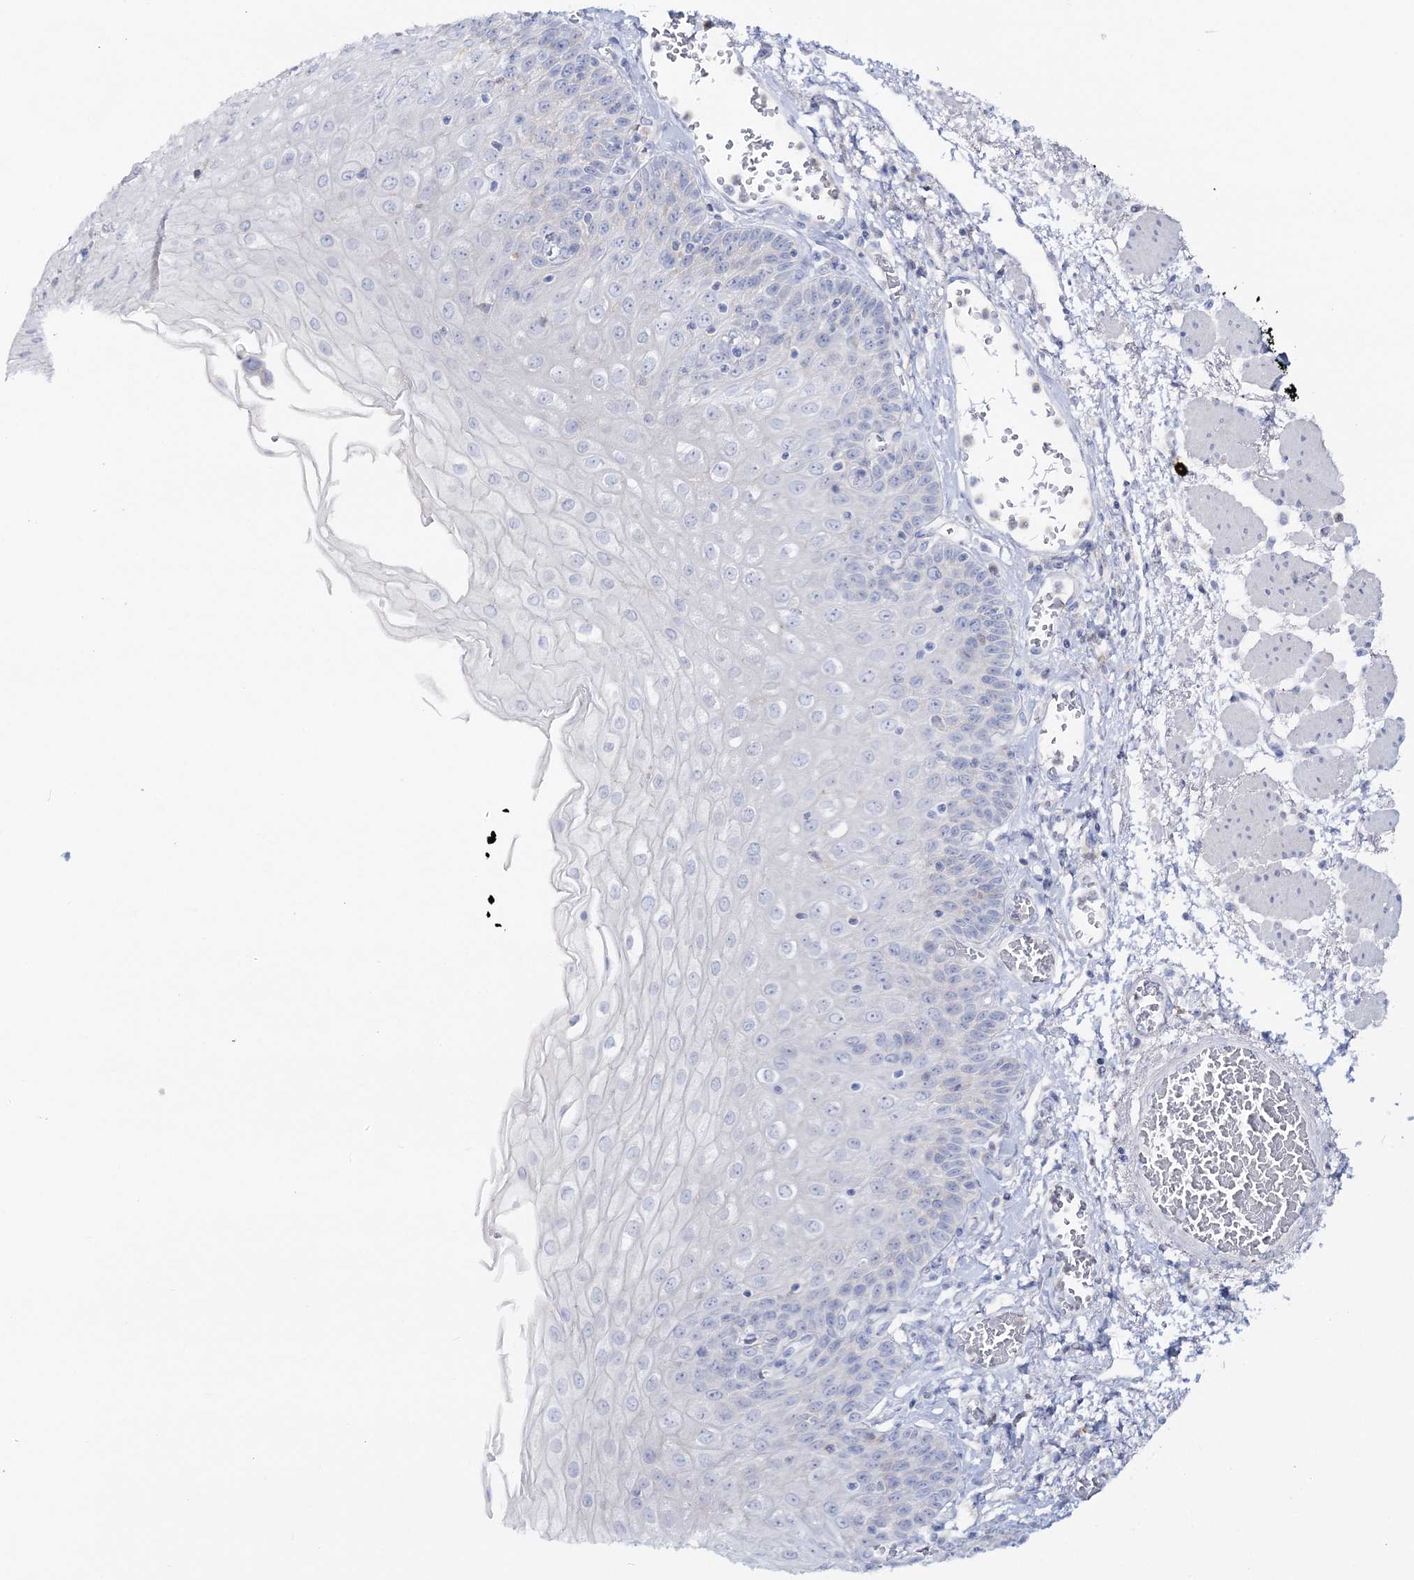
{"staining": {"intensity": "negative", "quantity": "none", "location": "none"}, "tissue": "esophagus", "cell_type": "Squamous epithelial cells", "image_type": "normal", "snomed": [{"axis": "morphology", "description": "Normal tissue, NOS"}, {"axis": "topography", "description": "Esophagus"}], "caption": "Immunohistochemistry (IHC) photomicrograph of normal esophagus stained for a protein (brown), which demonstrates no staining in squamous epithelial cells.", "gene": "WDSUB1", "patient": {"sex": "male", "age": 81}}